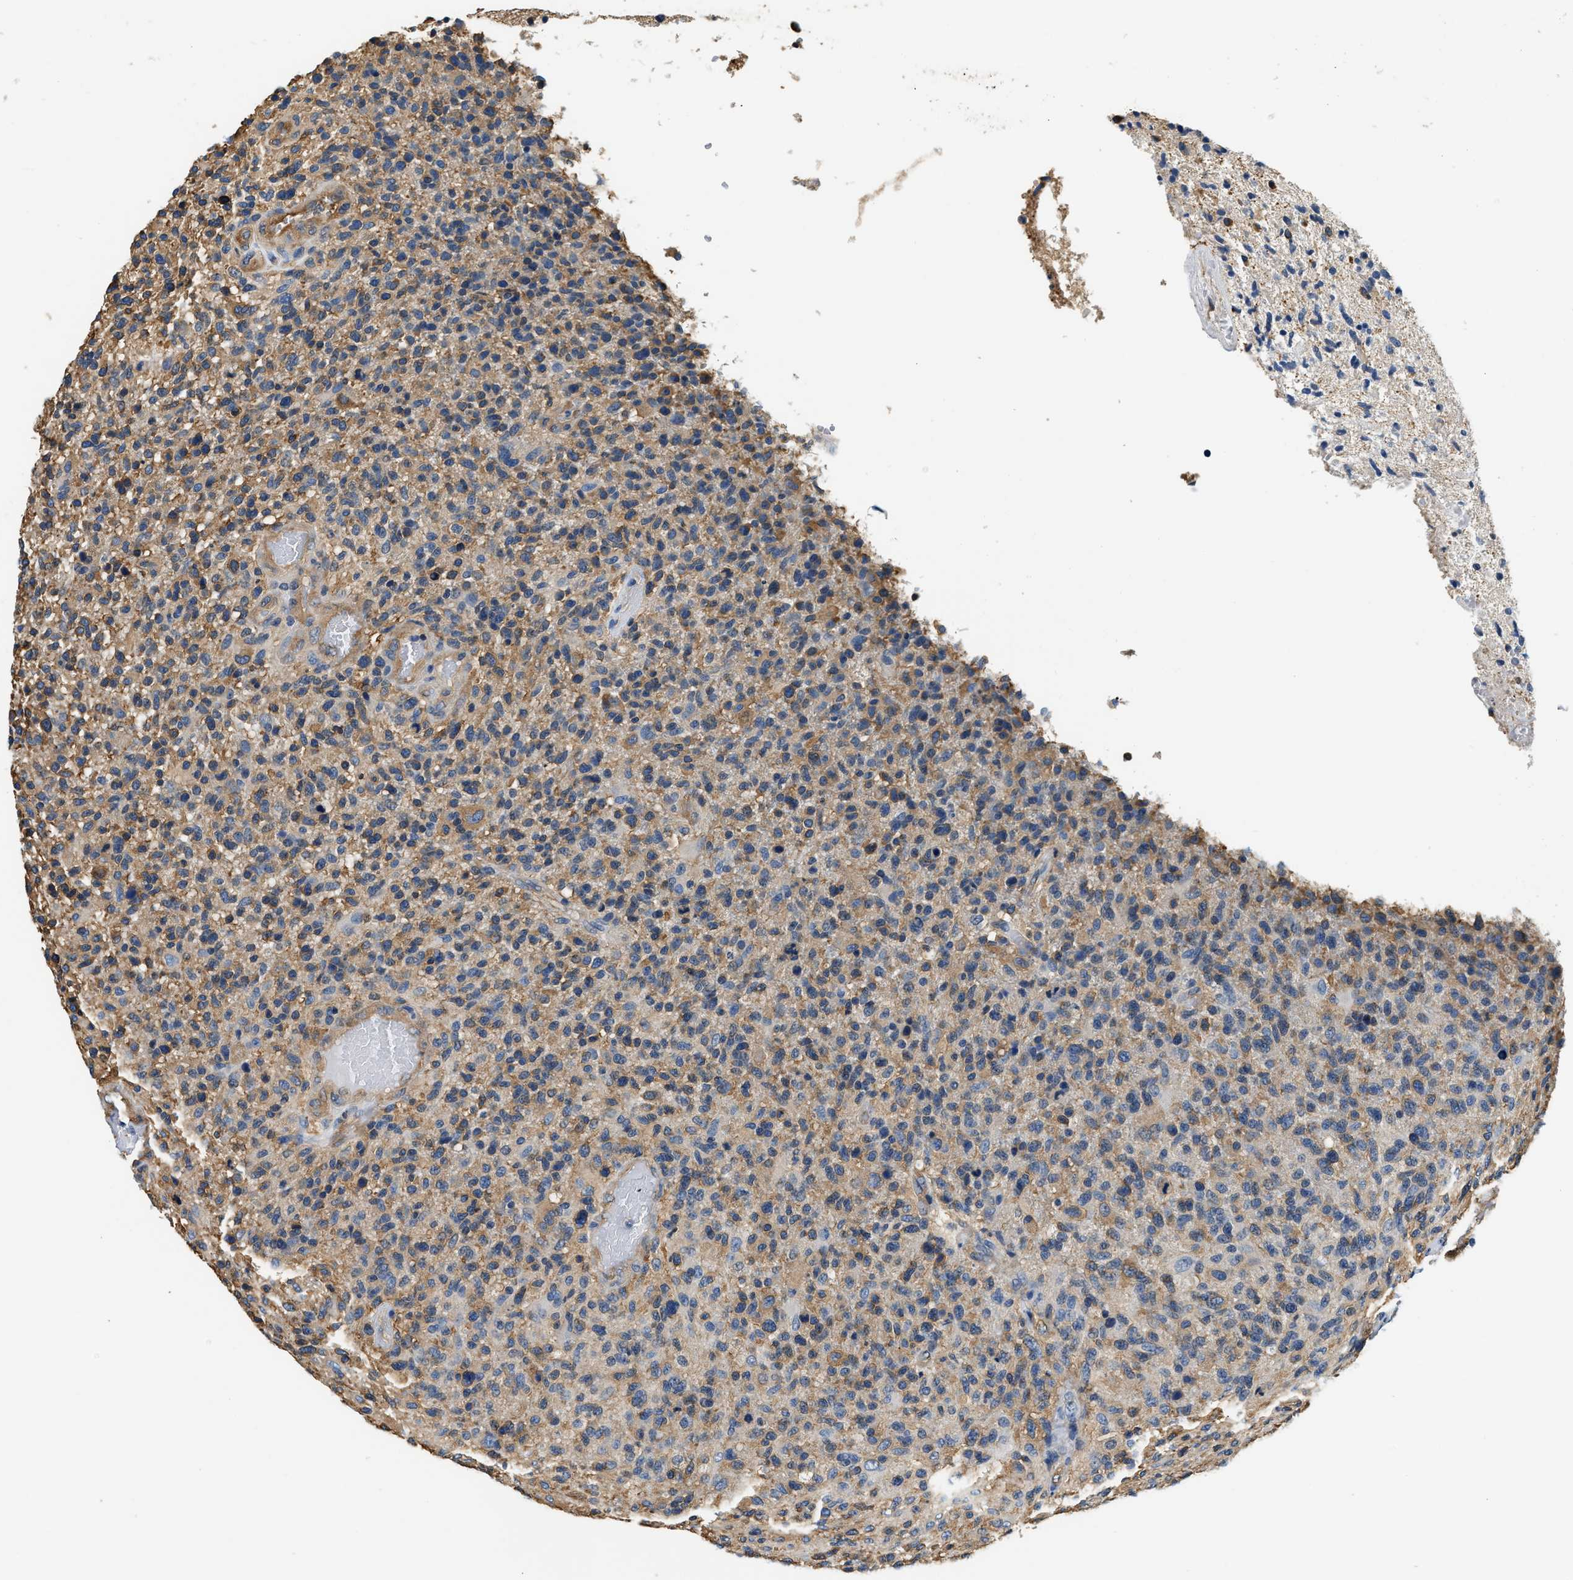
{"staining": {"intensity": "moderate", "quantity": ">75%", "location": "cytoplasmic/membranous"}, "tissue": "glioma", "cell_type": "Tumor cells", "image_type": "cancer", "snomed": [{"axis": "morphology", "description": "Glioma, malignant, High grade"}, {"axis": "topography", "description": "Brain"}], "caption": "A brown stain highlights moderate cytoplasmic/membranous positivity of a protein in malignant glioma (high-grade) tumor cells.", "gene": "PPP2R1B", "patient": {"sex": "male", "age": 72}}